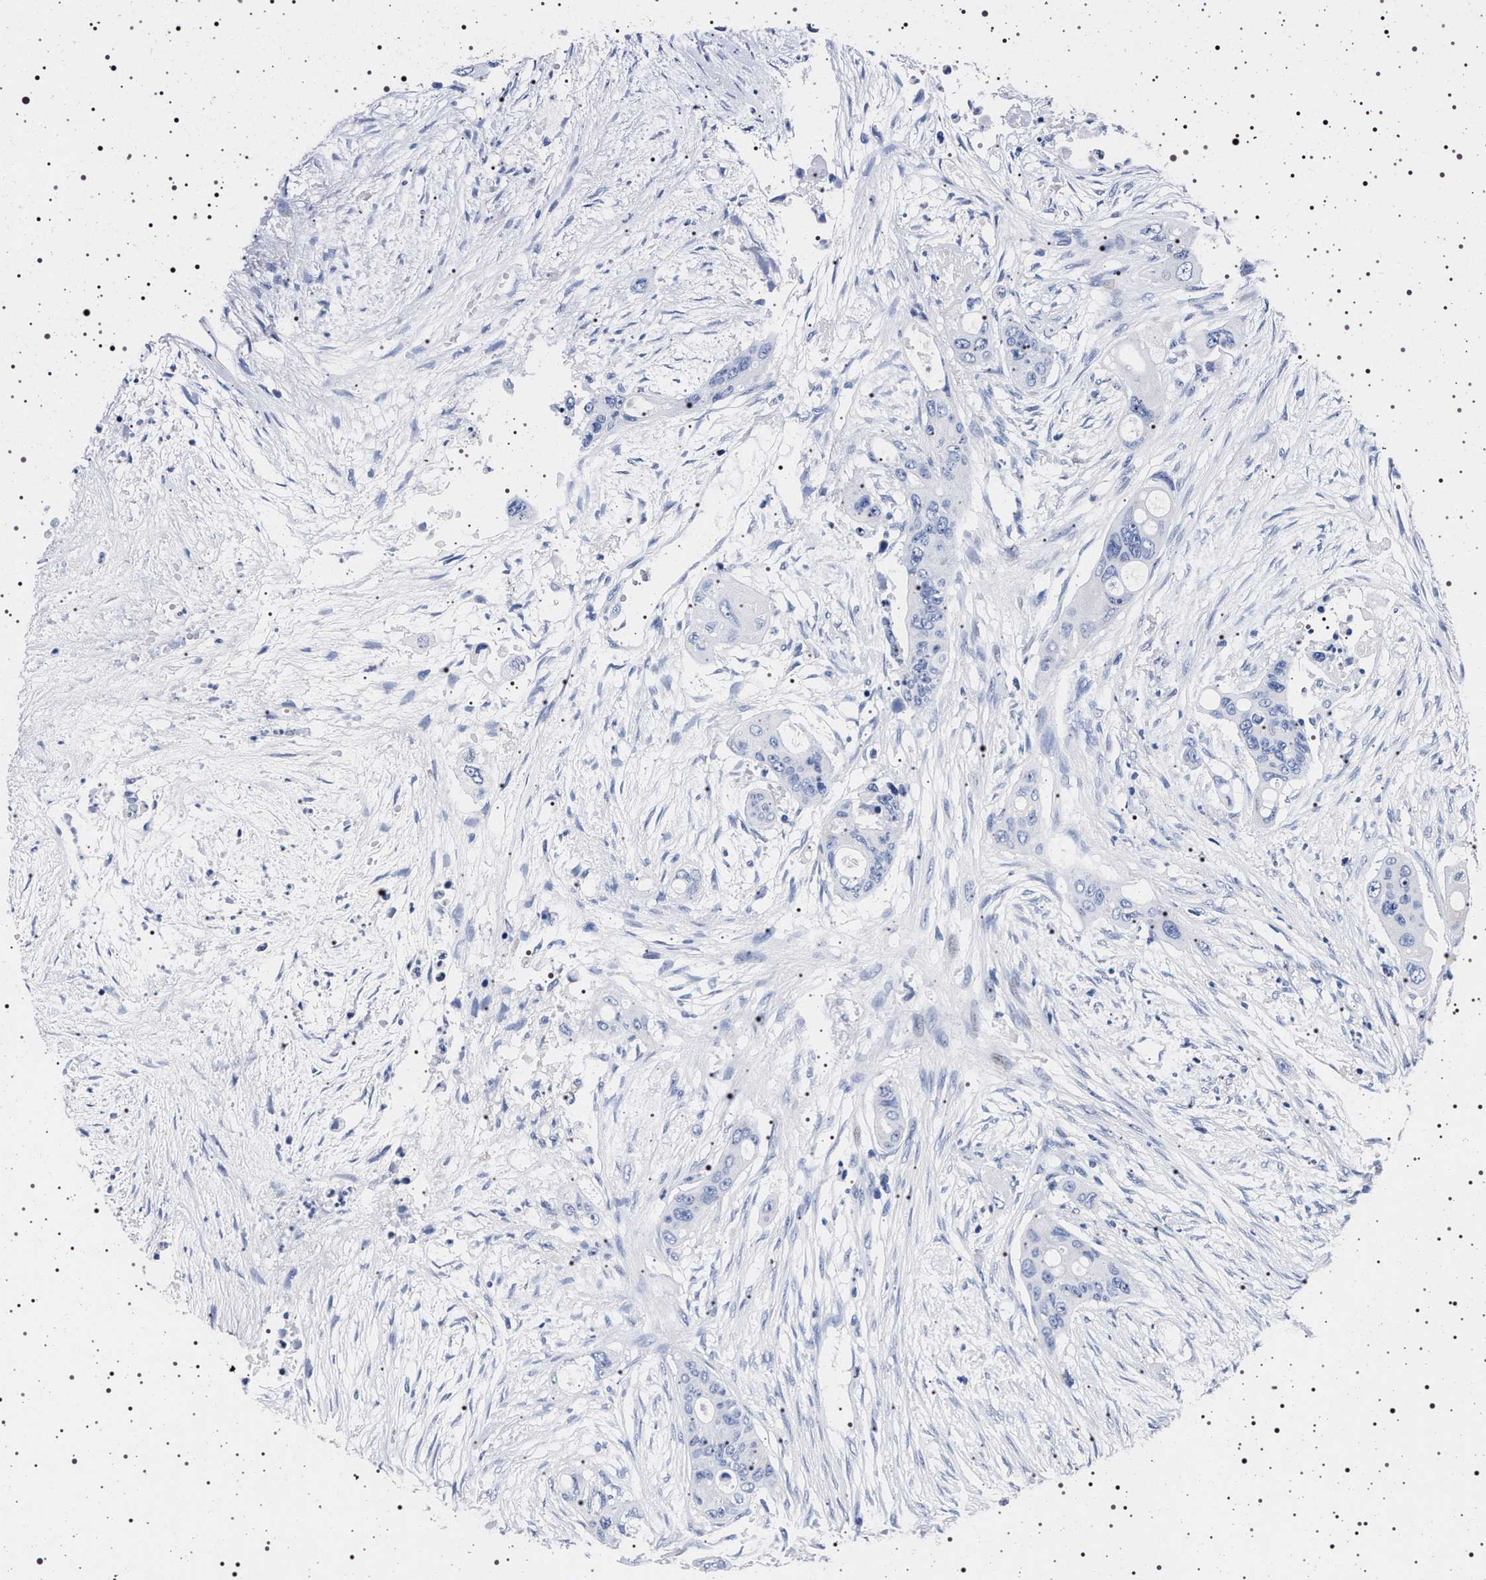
{"staining": {"intensity": "negative", "quantity": "none", "location": "none"}, "tissue": "colorectal cancer", "cell_type": "Tumor cells", "image_type": "cancer", "snomed": [{"axis": "morphology", "description": "Adenocarcinoma, NOS"}, {"axis": "topography", "description": "Colon"}], "caption": "Immunohistochemical staining of colorectal adenocarcinoma demonstrates no significant expression in tumor cells.", "gene": "MAPK10", "patient": {"sex": "female", "age": 57}}